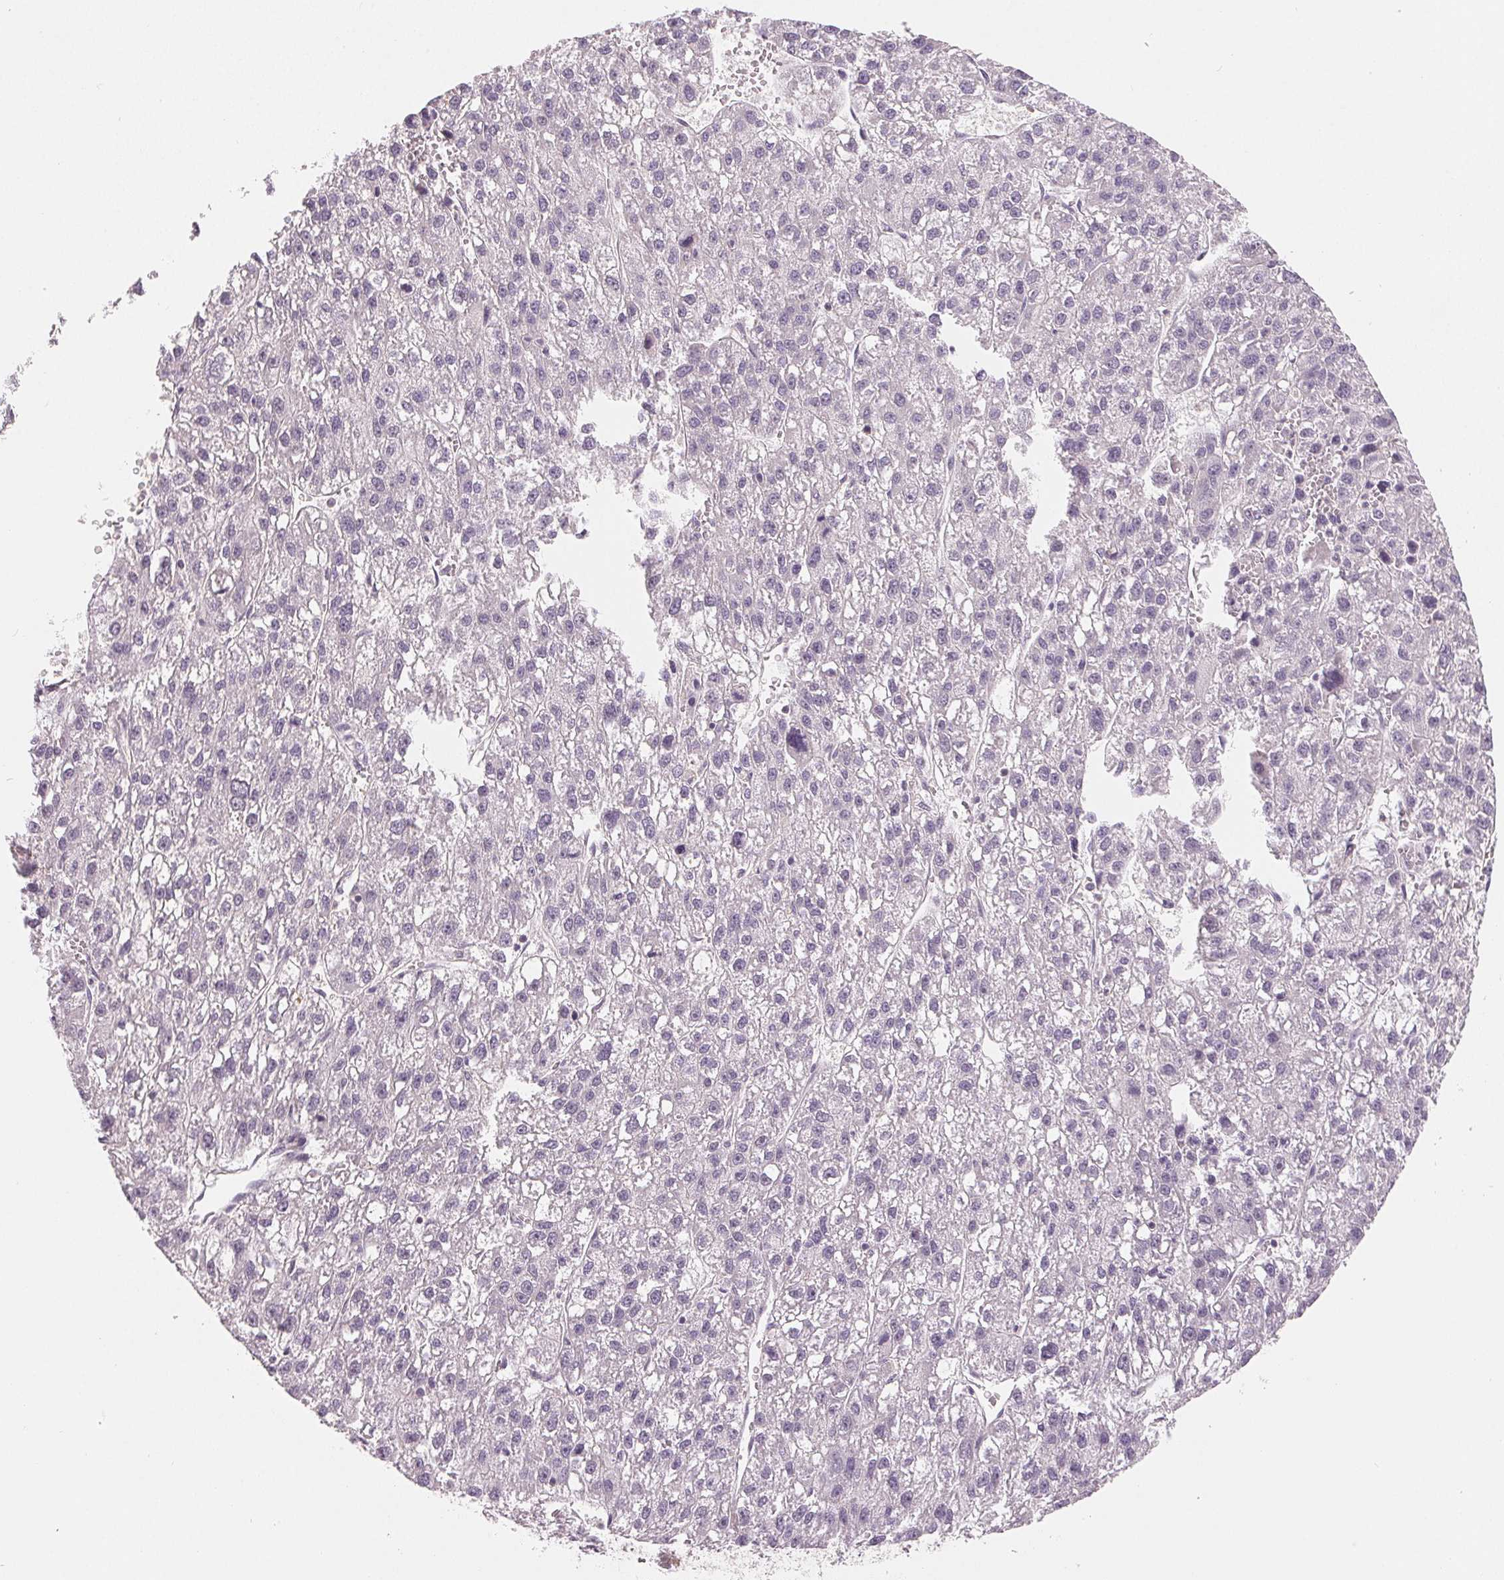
{"staining": {"intensity": "negative", "quantity": "none", "location": "none"}, "tissue": "liver cancer", "cell_type": "Tumor cells", "image_type": "cancer", "snomed": [{"axis": "morphology", "description": "Carcinoma, Hepatocellular, NOS"}, {"axis": "topography", "description": "Liver"}], "caption": "Tumor cells are negative for protein expression in human hepatocellular carcinoma (liver).", "gene": "AQP8", "patient": {"sex": "female", "age": 70}}